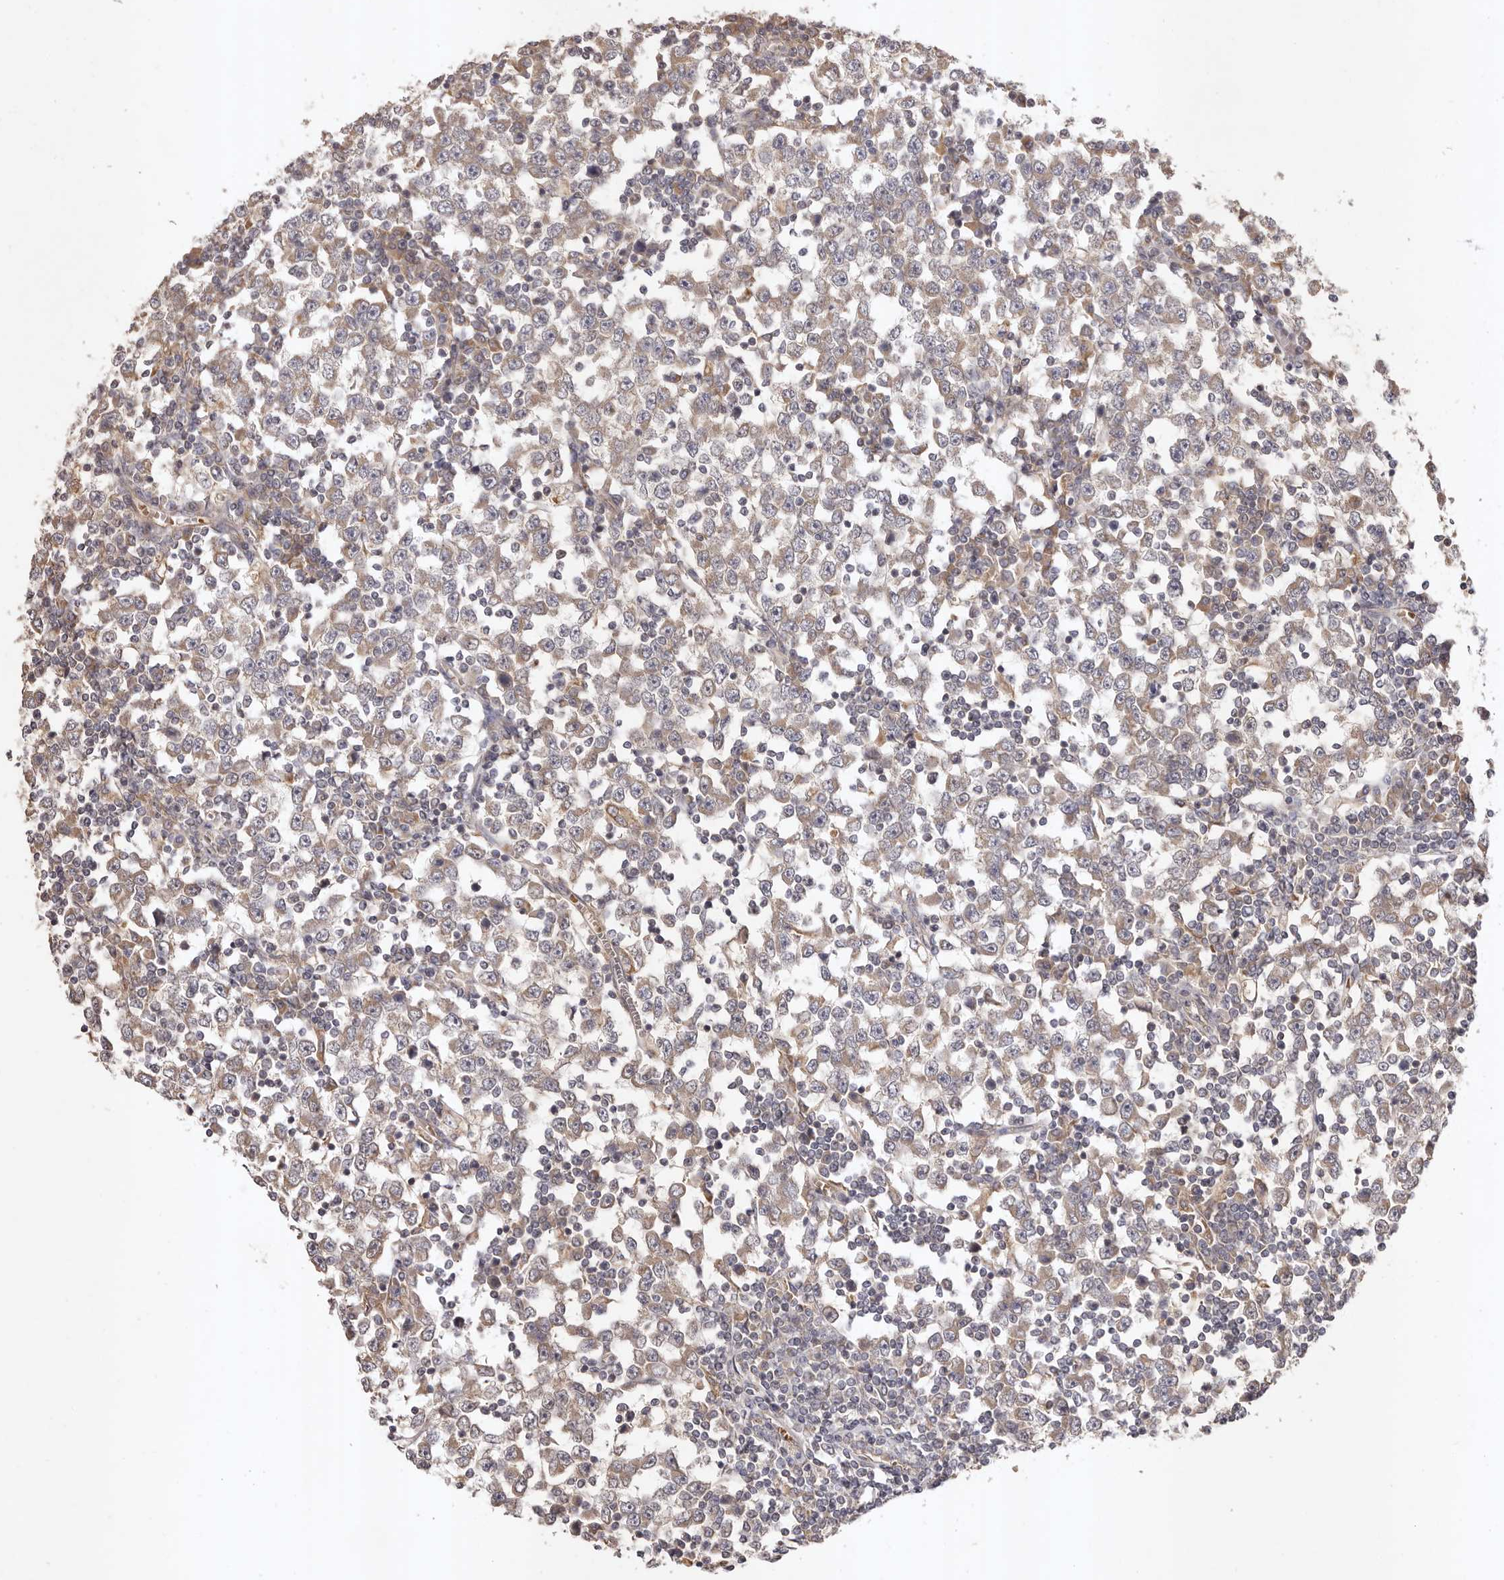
{"staining": {"intensity": "weak", "quantity": ">75%", "location": "cytoplasmic/membranous"}, "tissue": "testis cancer", "cell_type": "Tumor cells", "image_type": "cancer", "snomed": [{"axis": "morphology", "description": "Seminoma, NOS"}, {"axis": "topography", "description": "Testis"}], "caption": "This is an image of immunohistochemistry (IHC) staining of testis seminoma, which shows weak positivity in the cytoplasmic/membranous of tumor cells.", "gene": "UBR2", "patient": {"sex": "male", "age": 65}}